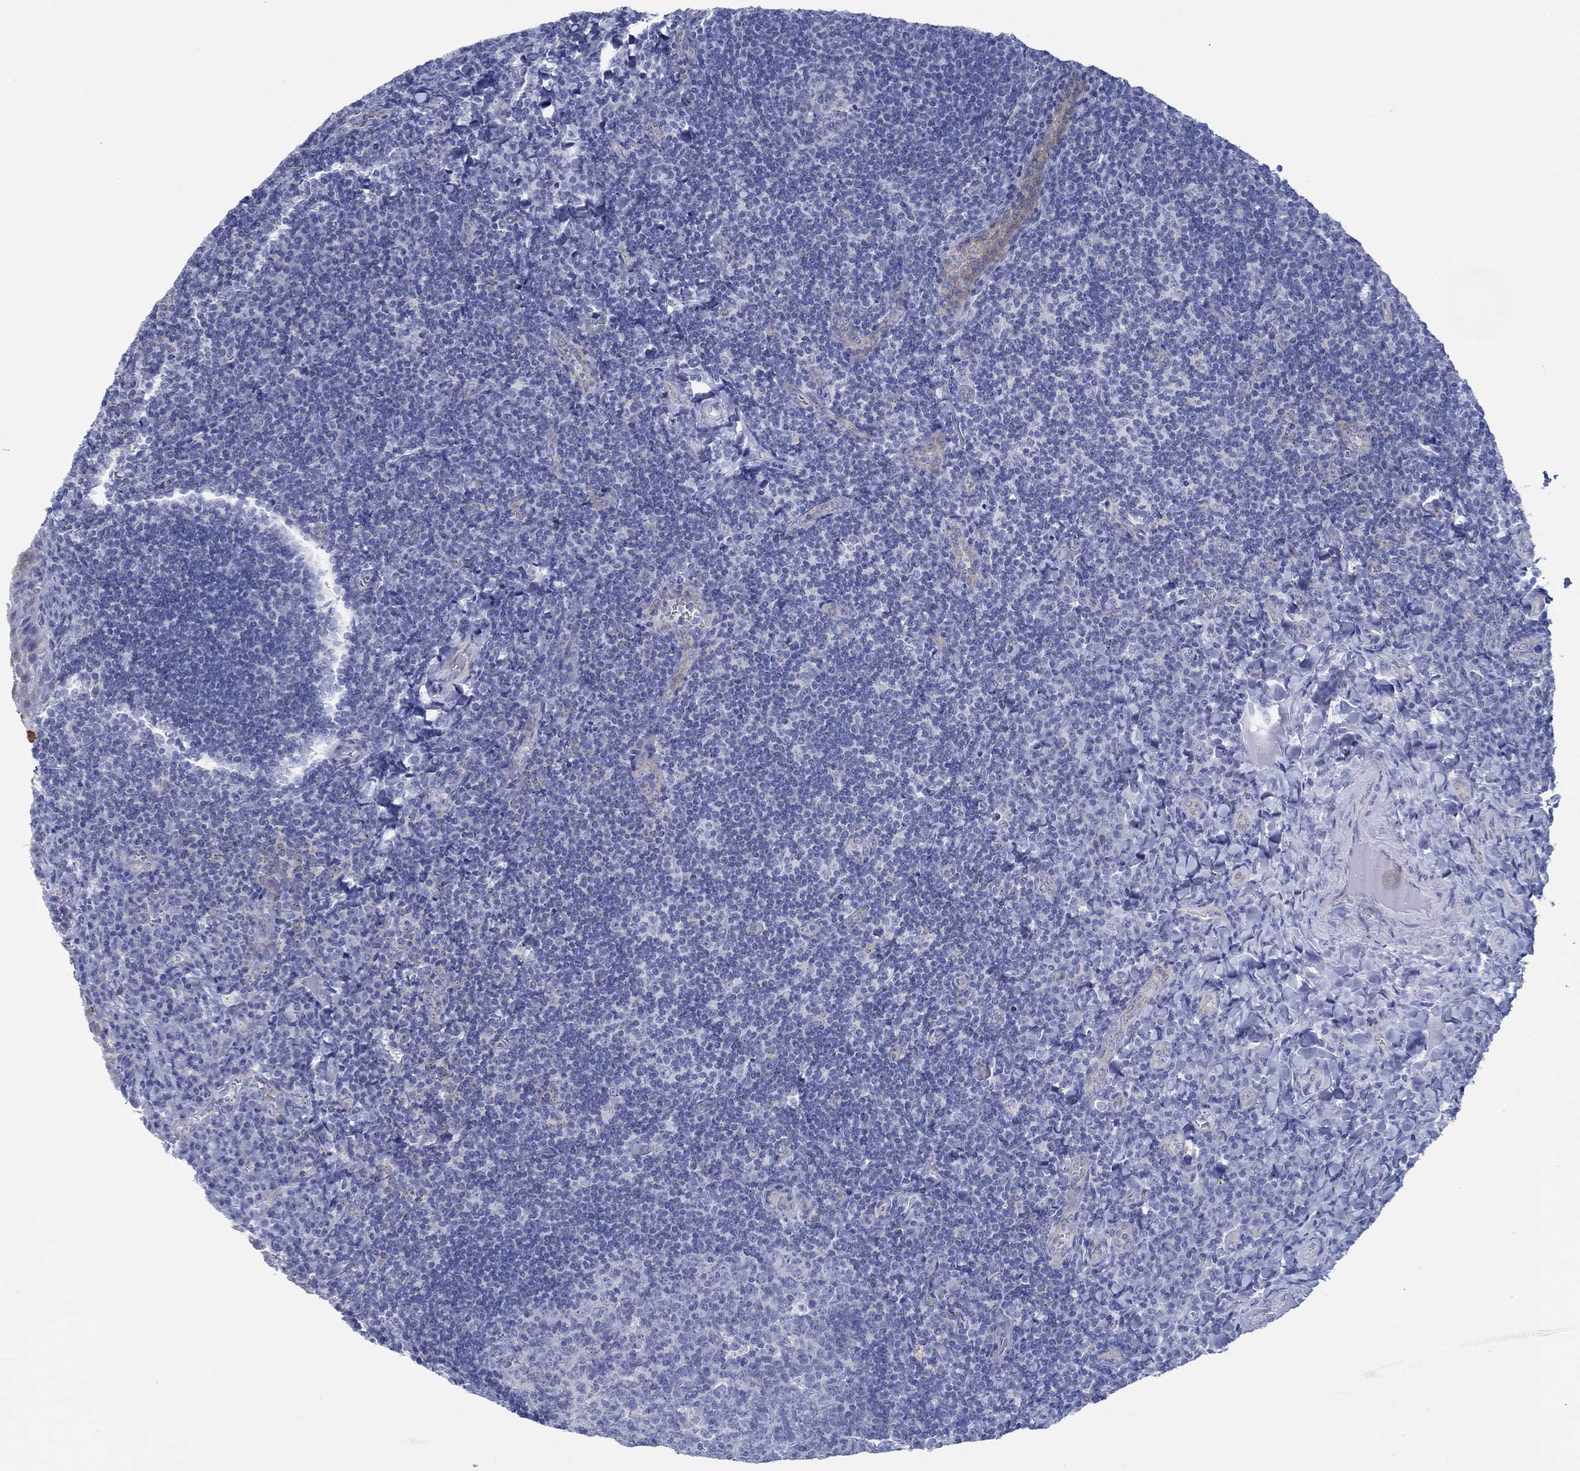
{"staining": {"intensity": "negative", "quantity": "none", "location": "none"}, "tissue": "tonsil", "cell_type": "Germinal center cells", "image_type": "normal", "snomed": [{"axis": "morphology", "description": "Normal tissue, NOS"}, {"axis": "morphology", "description": "Inflammation, NOS"}, {"axis": "topography", "description": "Tonsil"}], "caption": "A high-resolution histopathology image shows immunohistochemistry staining of benign tonsil, which reveals no significant positivity in germinal center cells.", "gene": "IGFBP6", "patient": {"sex": "female", "age": 31}}